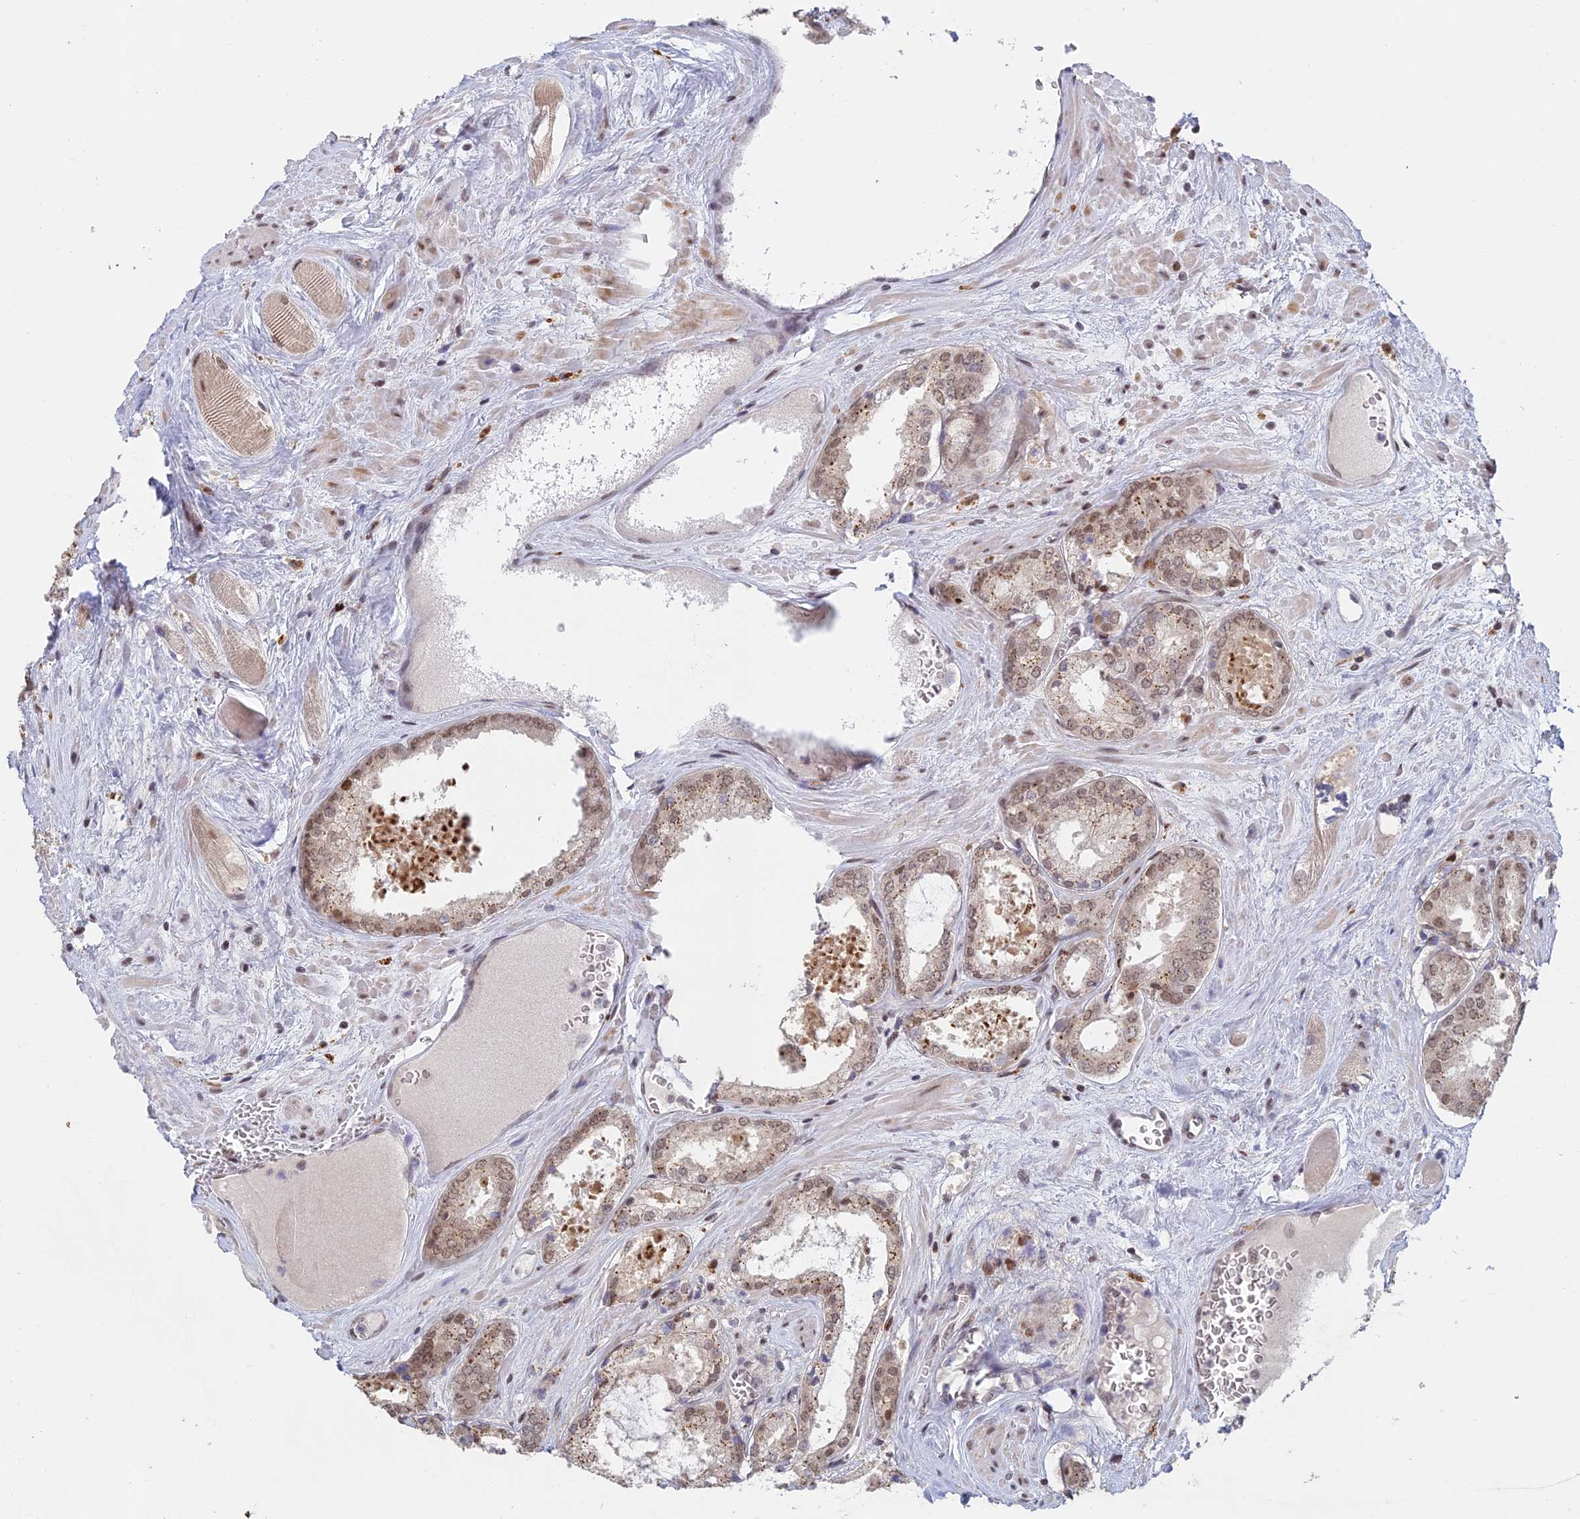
{"staining": {"intensity": "weak", "quantity": ">75%", "location": "nuclear"}, "tissue": "prostate cancer", "cell_type": "Tumor cells", "image_type": "cancer", "snomed": [{"axis": "morphology", "description": "Adenocarcinoma, Low grade"}, {"axis": "topography", "description": "Prostate"}], "caption": "Immunohistochemistry micrograph of prostate cancer (low-grade adenocarcinoma) stained for a protein (brown), which reveals low levels of weak nuclear expression in about >75% of tumor cells.", "gene": "ABHD17A", "patient": {"sex": "male", "age": 68}}